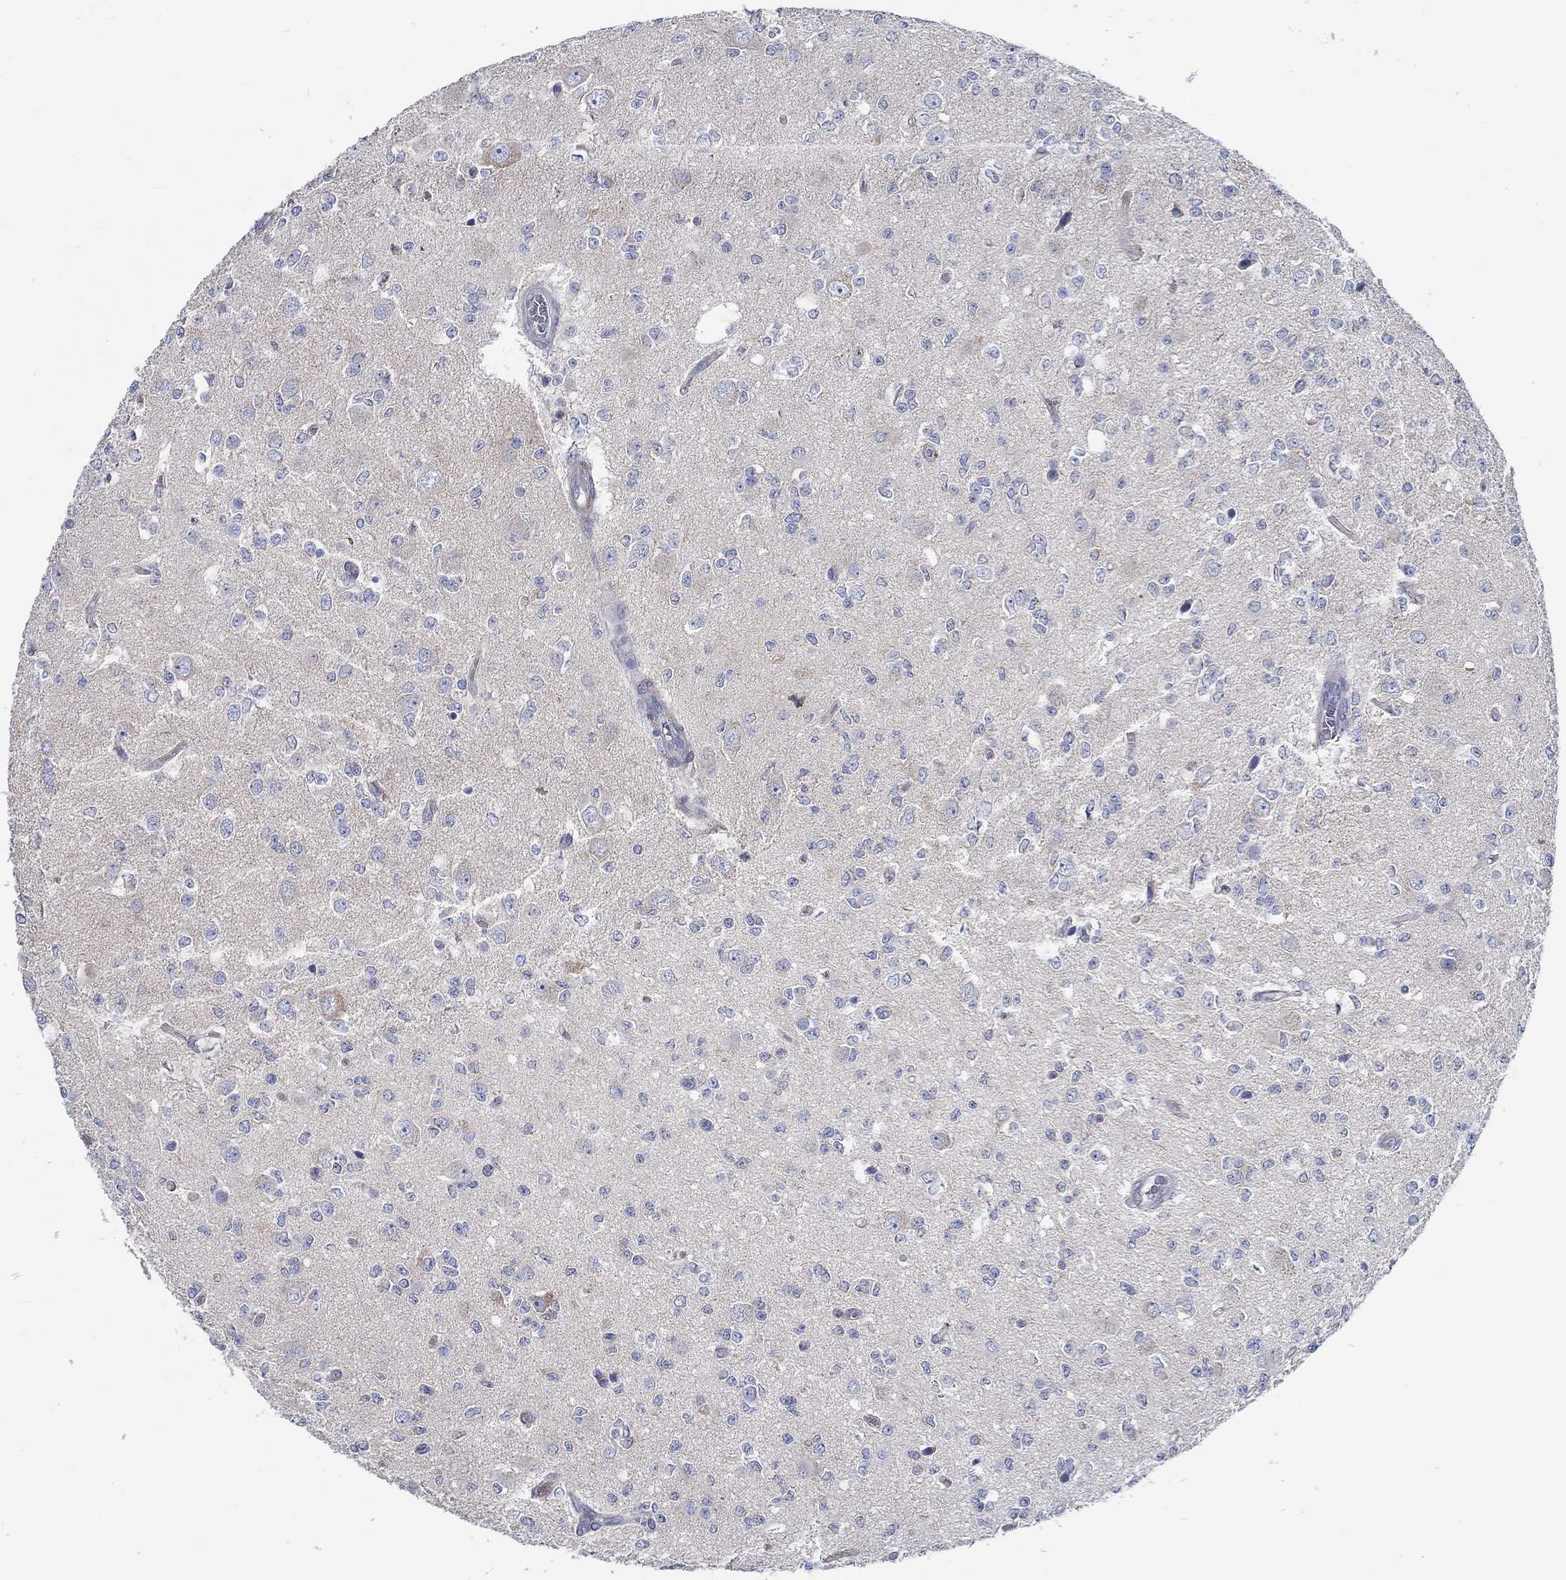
{"staining": {"intensity": "negative", "quantity": "none", "location": "none"}, "tissue": "glioma", "cell_type": "Tumor cells", "image_type": "cancer", "snomed": [{"axis": "morphology", "description": "Glioma, malignant, Low grade"}, {"axis": "topography", "description": "Brain"}], "caption": "This is a micrograph of immunohistochemistry staining of malignant glioma (low-grade), which shows no expression in tumor cells.", "gene": "MYBPC1", "patient": {"sex": "female", "age": 45}}